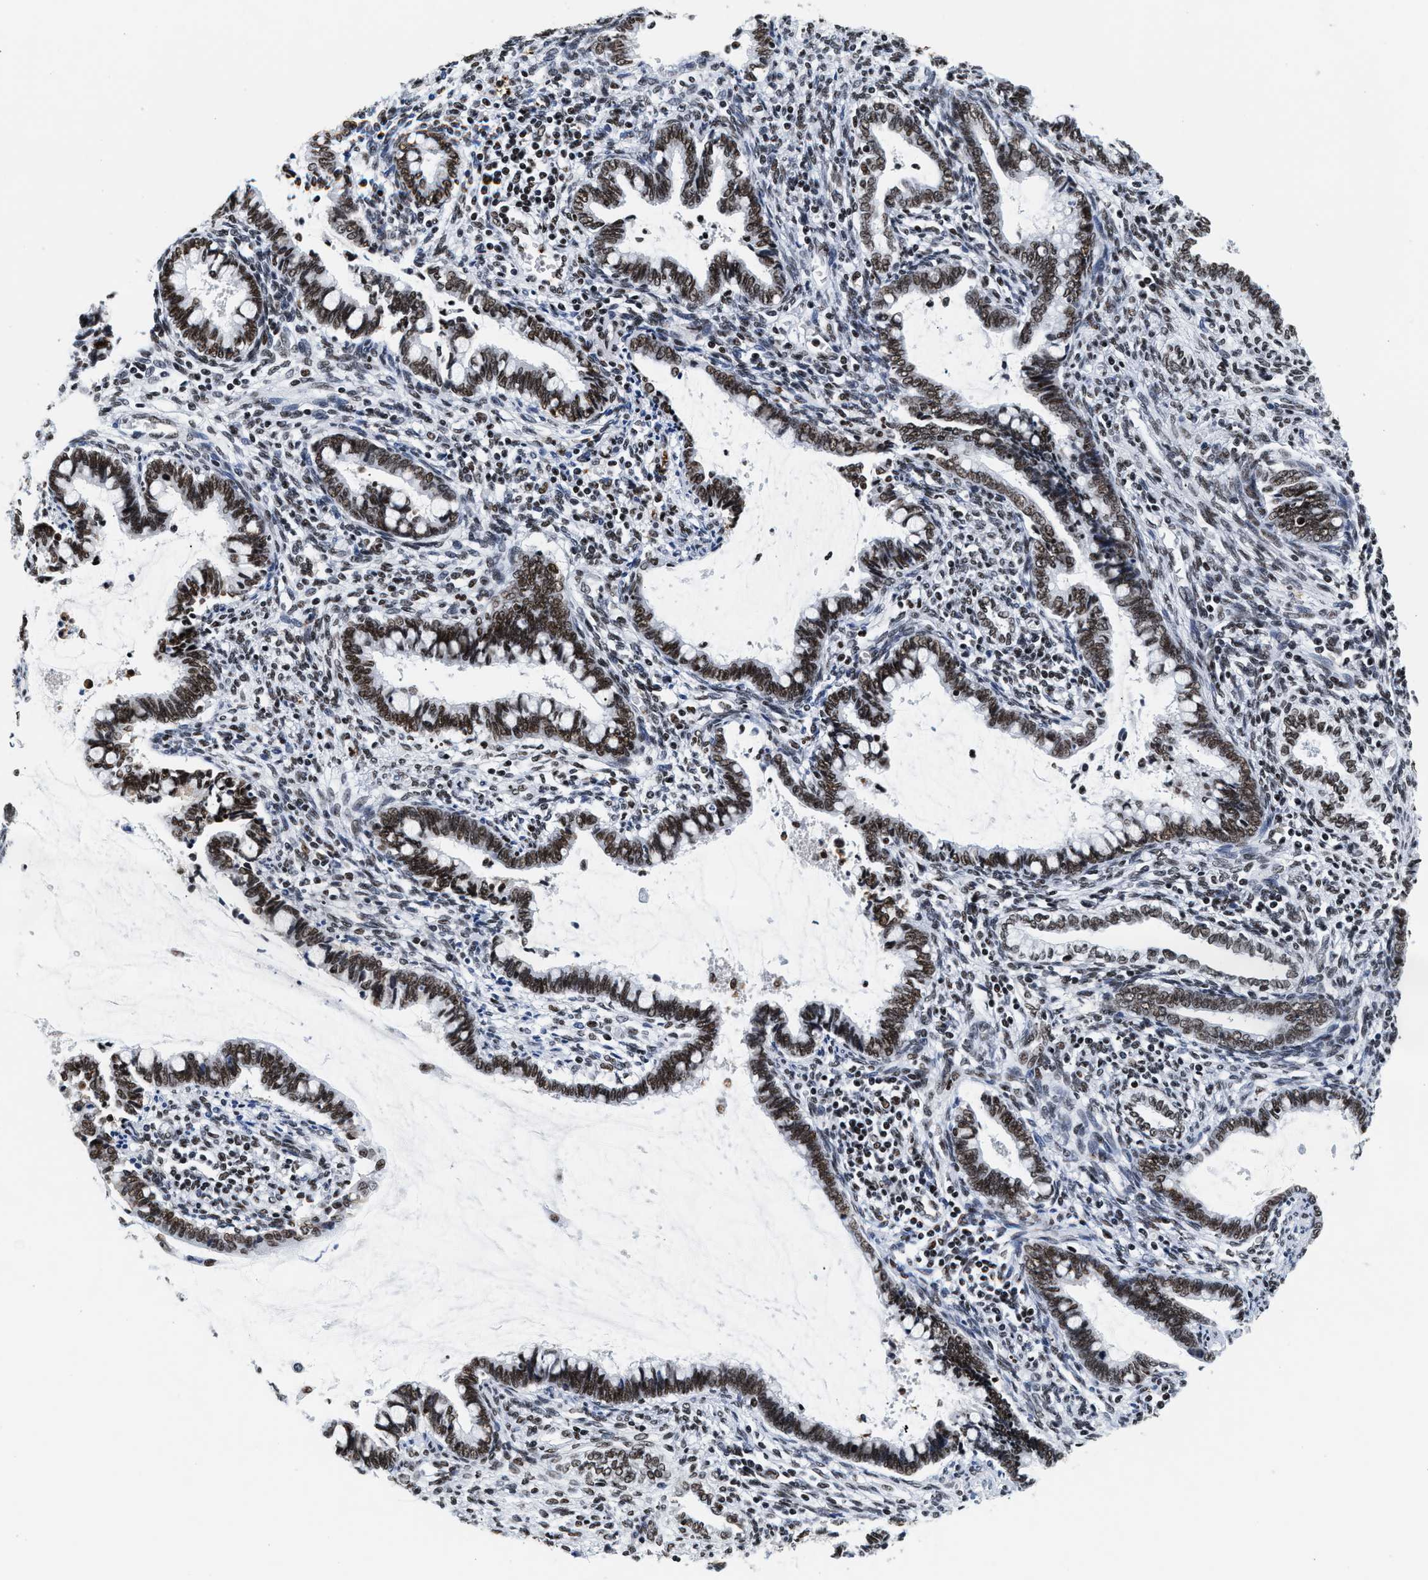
{"staining": {"intensity": "strong", "quantity": ">75%", "location": "nuclear"}, "tissue": "cervical cancer", "cell_type": "Tumor cells", "image_type": "cancer", "snomed": [{"axis": "morphology", "description": "Adenocarcinoma, NOS"}, {"axis": "topography", "description": "Cervix"}], "caption": "Immunohistochemistry photomicrograph of adenocarcinoma (cervical) stained for a protein (brown), which exhibits high levels of strong nuclear positivity in about >75% of tumor cells.", "gene": "RAD21", "patient": {"sex": "female", "age": 44}}